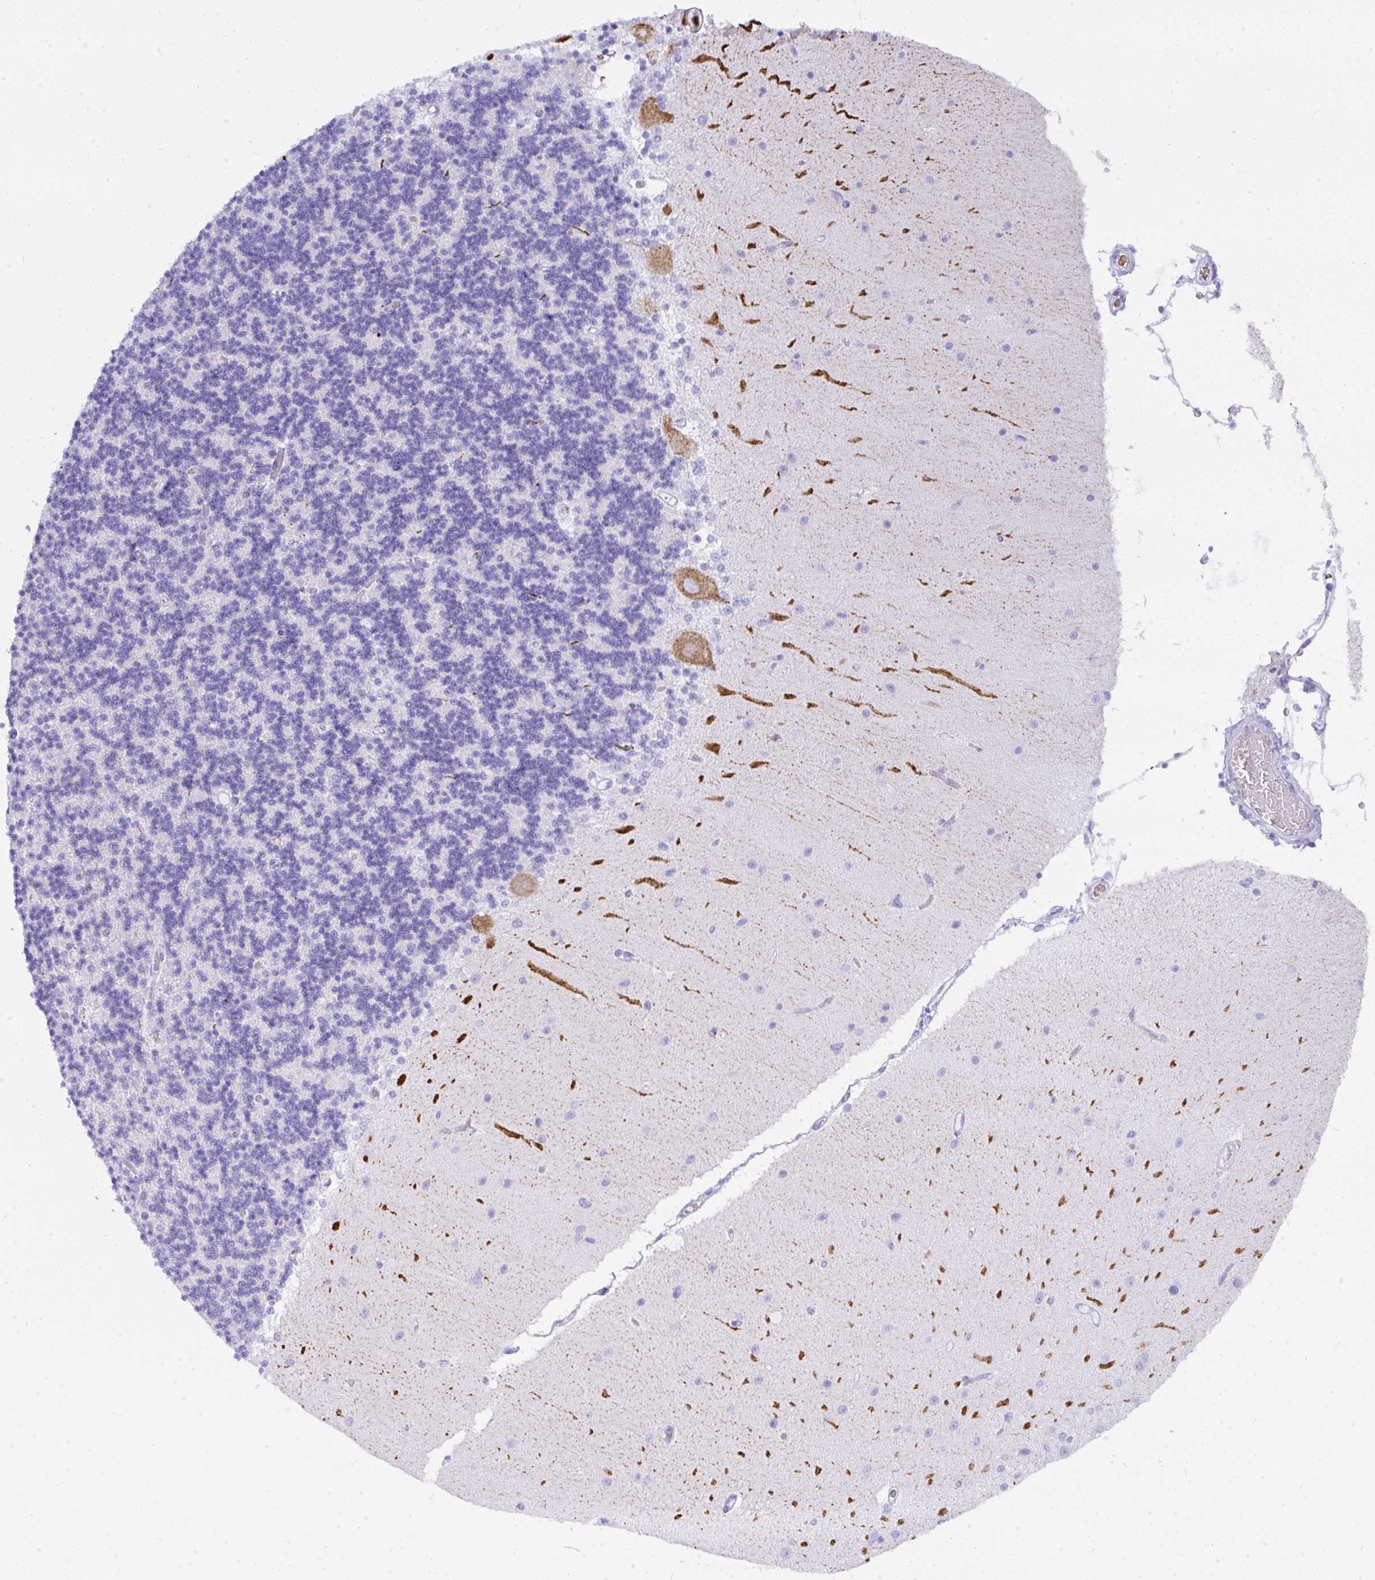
{"staining": {"intensity": "negative", "quantity": "none", "location": "none"}, "tissue": "cerebellum", "cell_type": "Cells in granular layer", "image_type": "normal", "snomed": [{"axis": "morphology", "description": "Normal tissue, NOS"}, {"axis": "topography", "description": "Cerebellum"}], "caption": "Immunohistochemistry image of unremarkable cerebellum: human cerebellum stained with DAB (3,3'-diaminobenzidine) exhibits no significant protein expression in cells in granular layer. (Brightfield microscopy of DAB (3,3'-diaminobenzidine) immunohistochemistry (IHC) at high magnification).", "gene": "SEL1L2", "patient": {"sex": "female", "age": 54}}